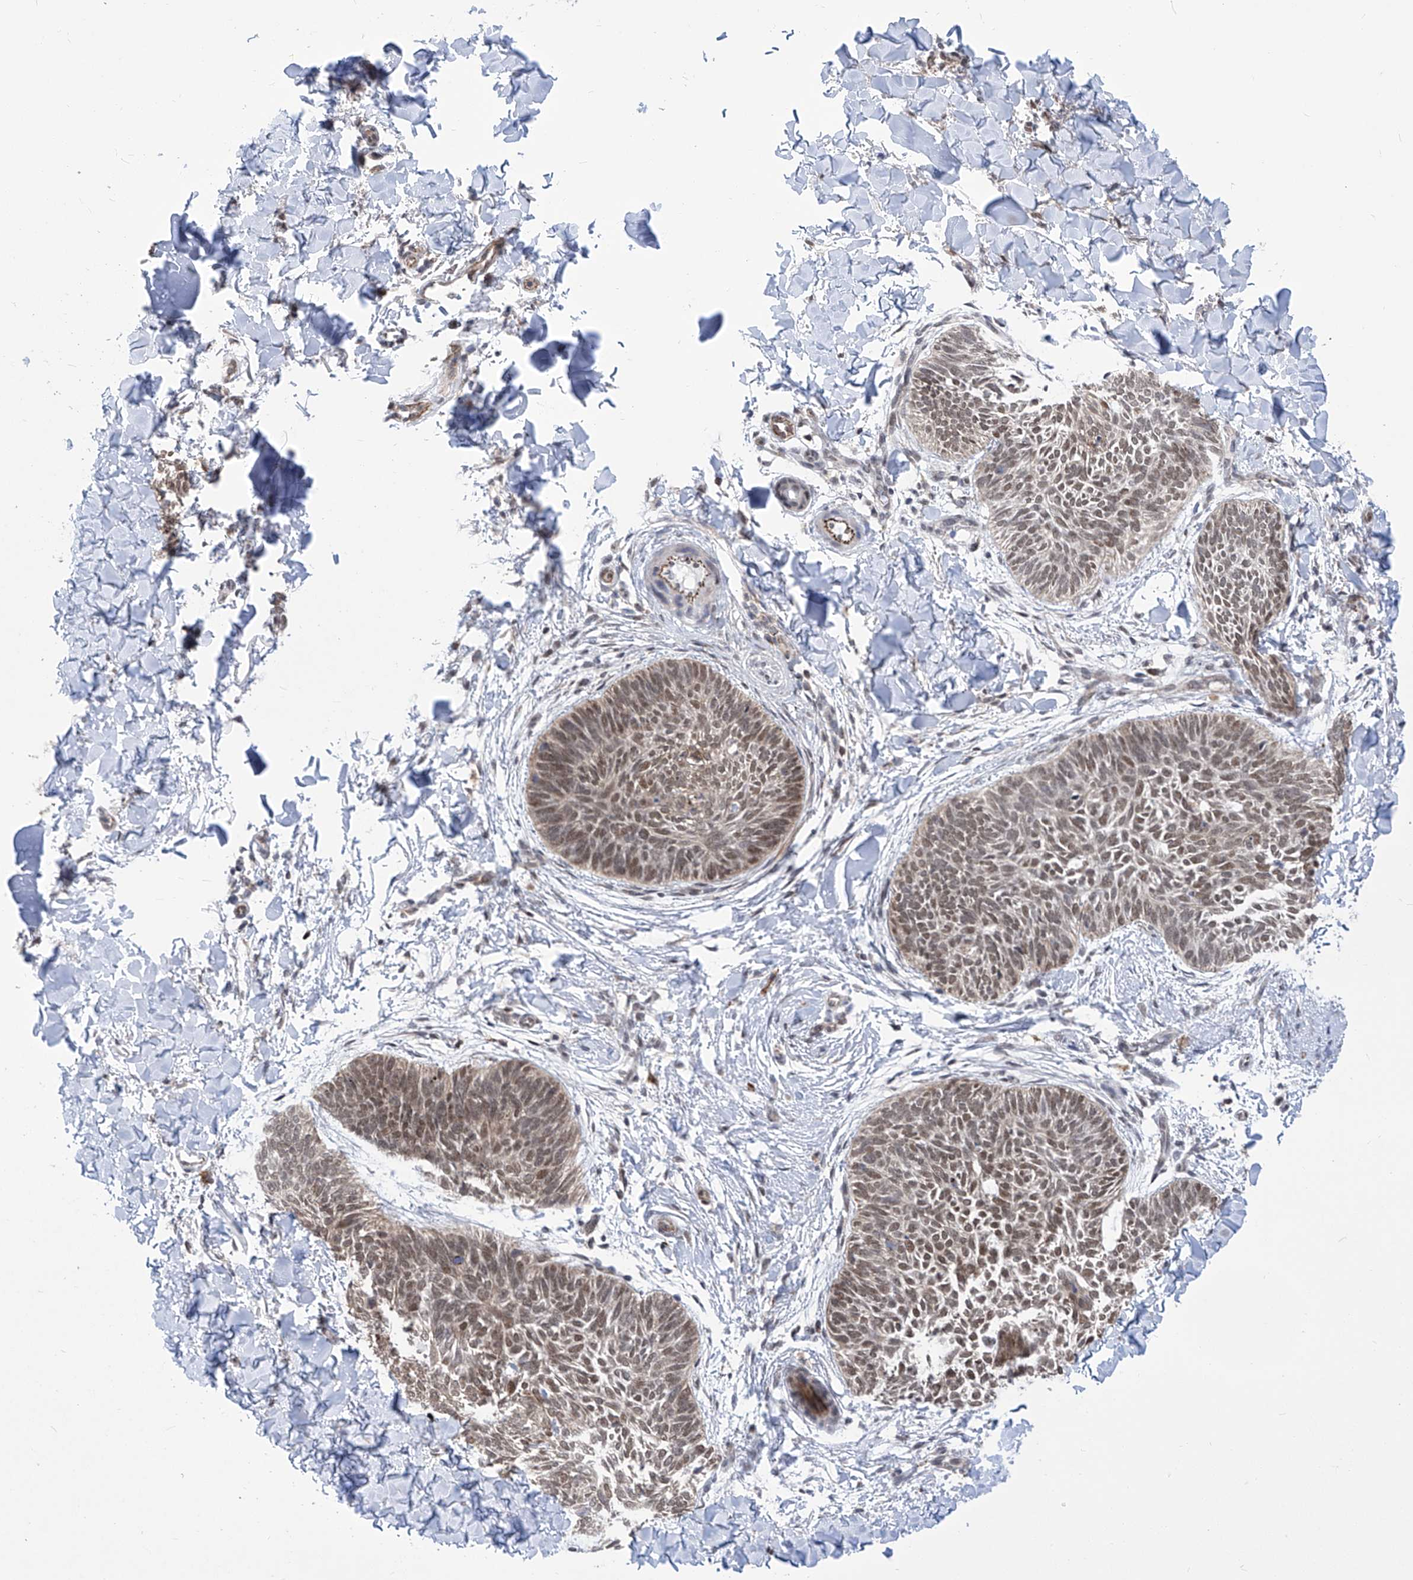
{"staining": {"intensity": "moderate", "quantity": ">75%", "location": "nuclear"}, "tissue": "skin cancer", "cell_type": "Tumor cells", "image_type": "cancer", "snomed": [{"axis": "morphology", "description": "Normal tissue, NOS"}, {"axis": "morphology", "description": "Basal cell carcinoma"}, {"axis": "topography", "description": "Skin"}], "caption": "A brown stain shows moderate nuclear expression of a protein in skin basal cell carcinoma tumor cells. (brown staining indicates protein expression, while blue staining denotes nuclei).", "gene": "CEP290", "patient": {"sex": "male", "age": 50}}